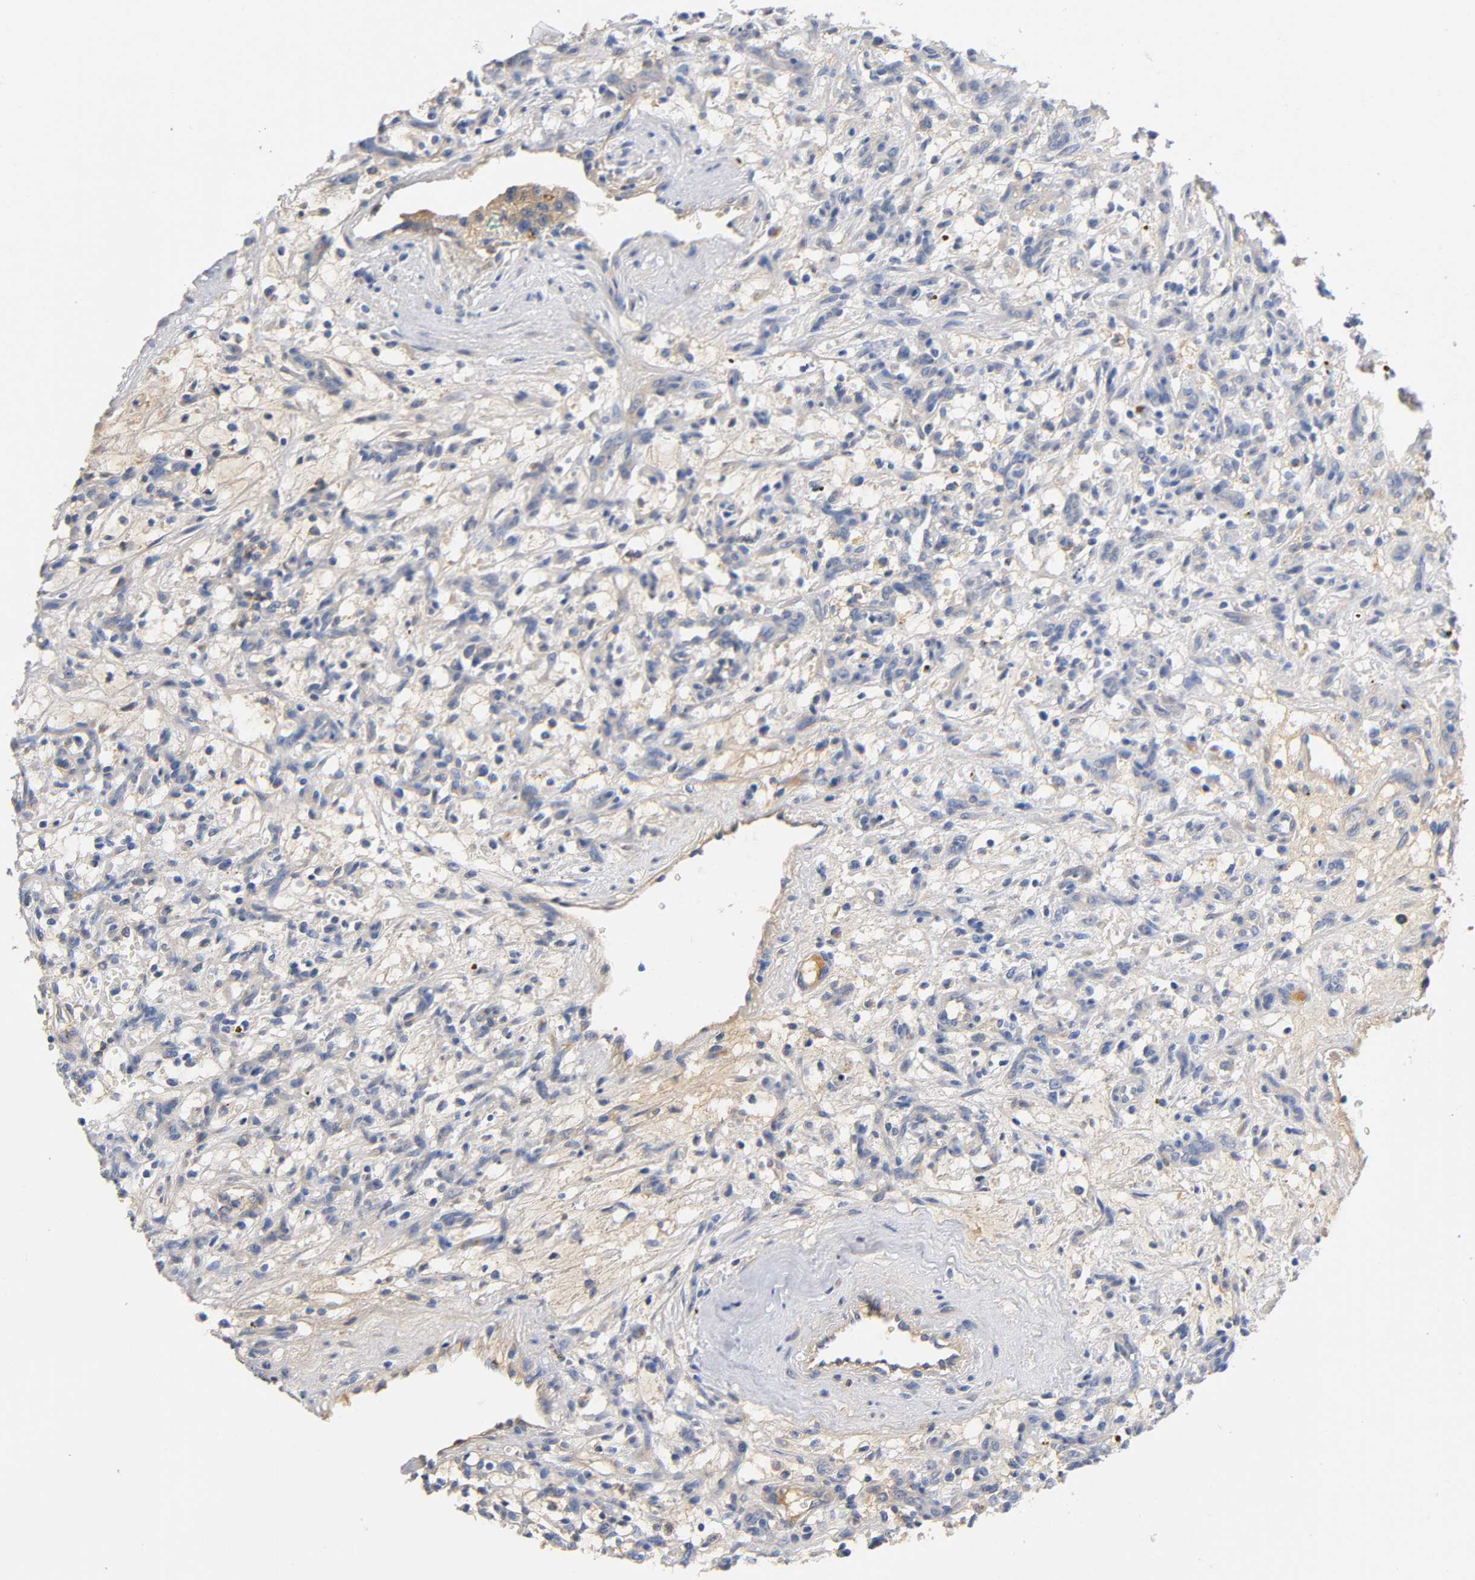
{"staining": {"intensity": "weak", "quantity": ">75%", "location": "cytoplasmic/membranous"}, "tissue": "renal cancer", "cell_type": "Tumor cells", "image_type": "cancer", "snomed": [{"axis": "morphology", "description": "Adenocarcinoma, NOS"}, {"axis": "topography", "description": "Kidney"}], "caption": "Immunohistochemistry photomicrograph of neoplastic tissue: renal cancer (adenocarcinoma) stained using immunohistochemistry shows low levels of weak protein expression localized specifically in the cytoplasmic/membranous of tumor cells, appearing as a cytoplasmic/membranous brown color.", "gene": "TNC", "patient": {"sex": "female", "age": 57}}